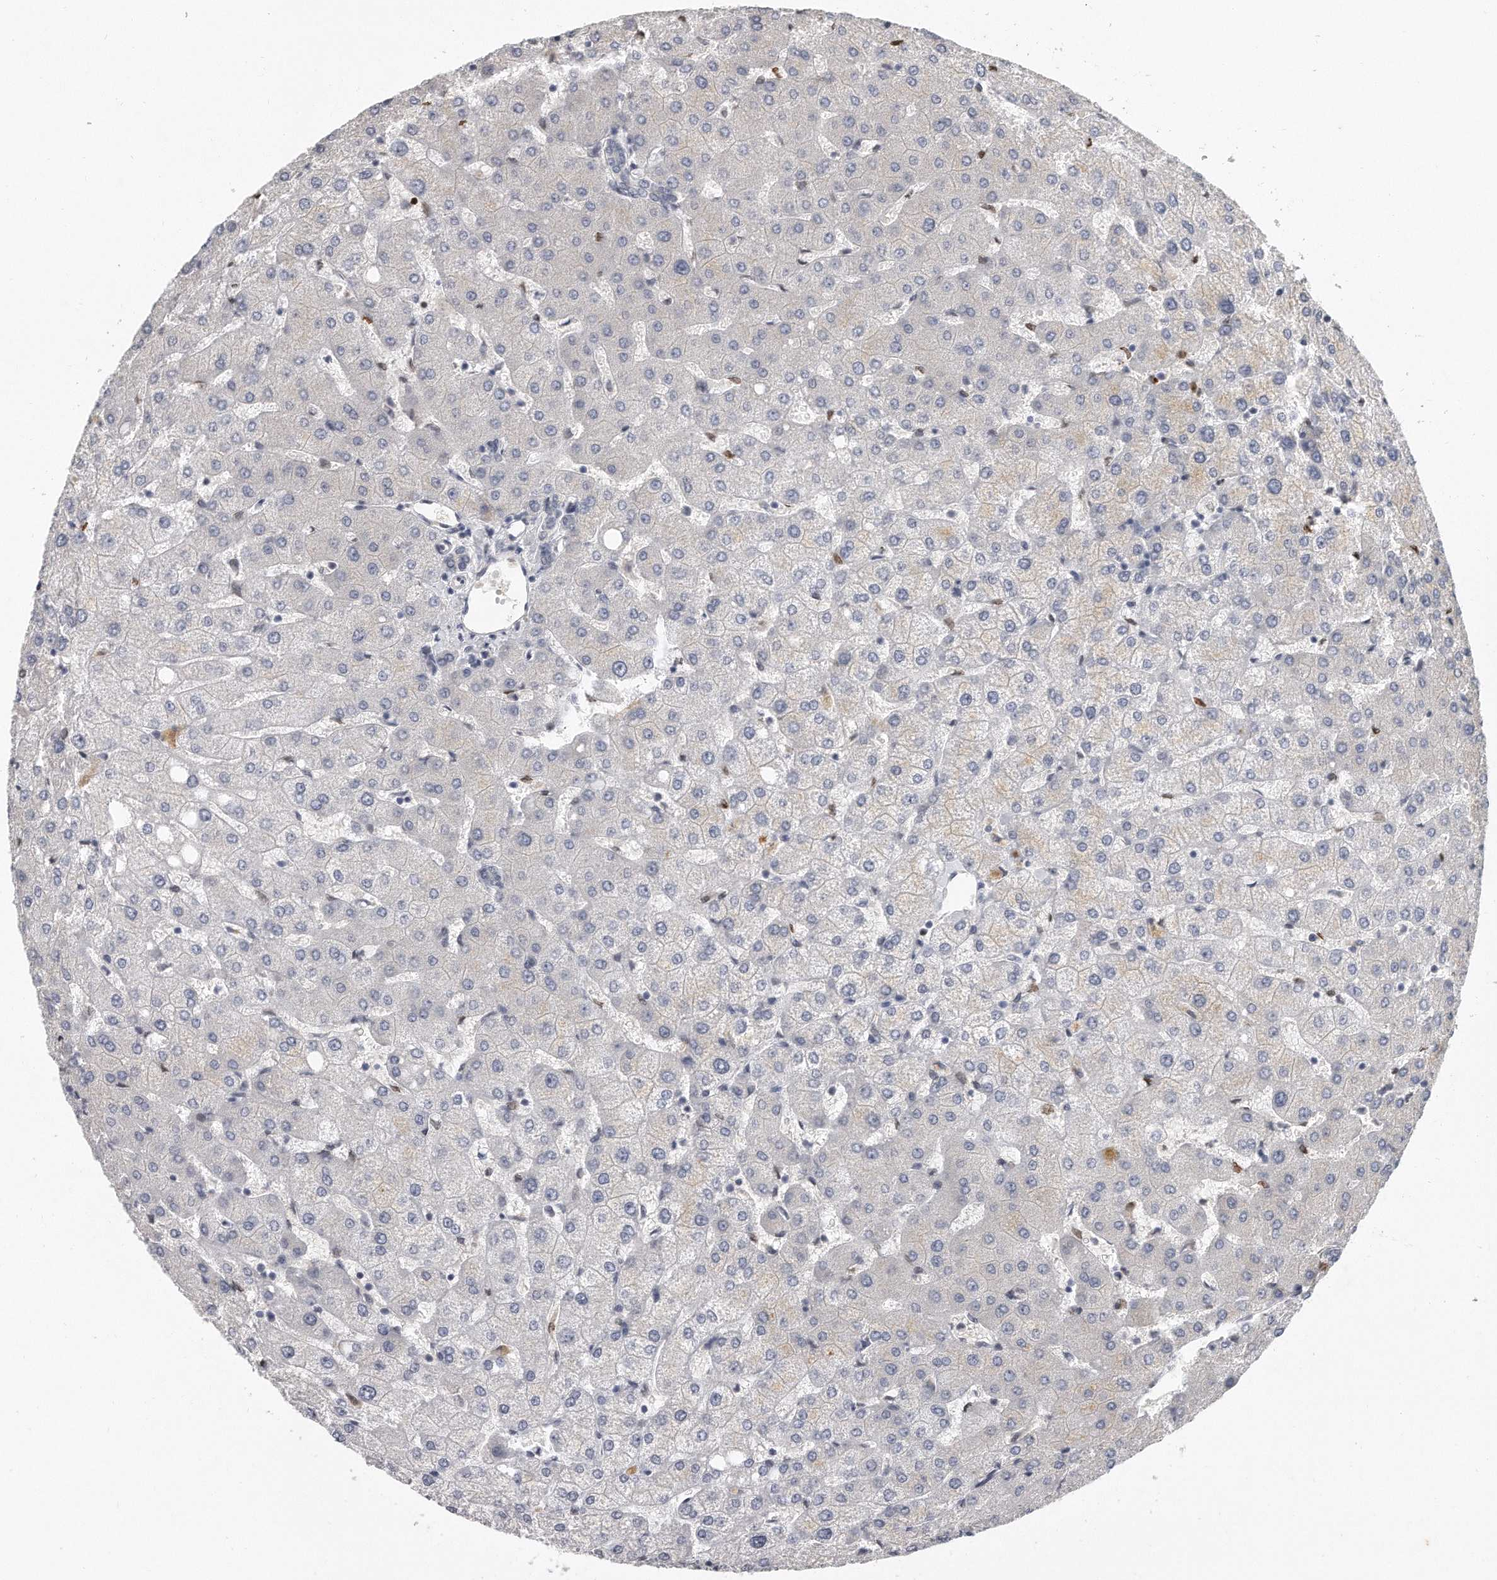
{"staining": {"intensity": "negative", "quantity": "none", "location": "none"}, "tissue": "liver", "cell_type": "Cholangiocytes", "image_type": "normal", "snomed": [{"axis": "morphology", "description": "Normal tissue, NOS"}, {"axis": "topography", "description": "Liver"}], "caption": "Immunohistochemistry (IHC) image of benign human liver stained for a protein (brown), which reveals no positivity in cholangiocytes.", "gene": "CTBP2", "patient": {"sex": "female", "age": 54}}